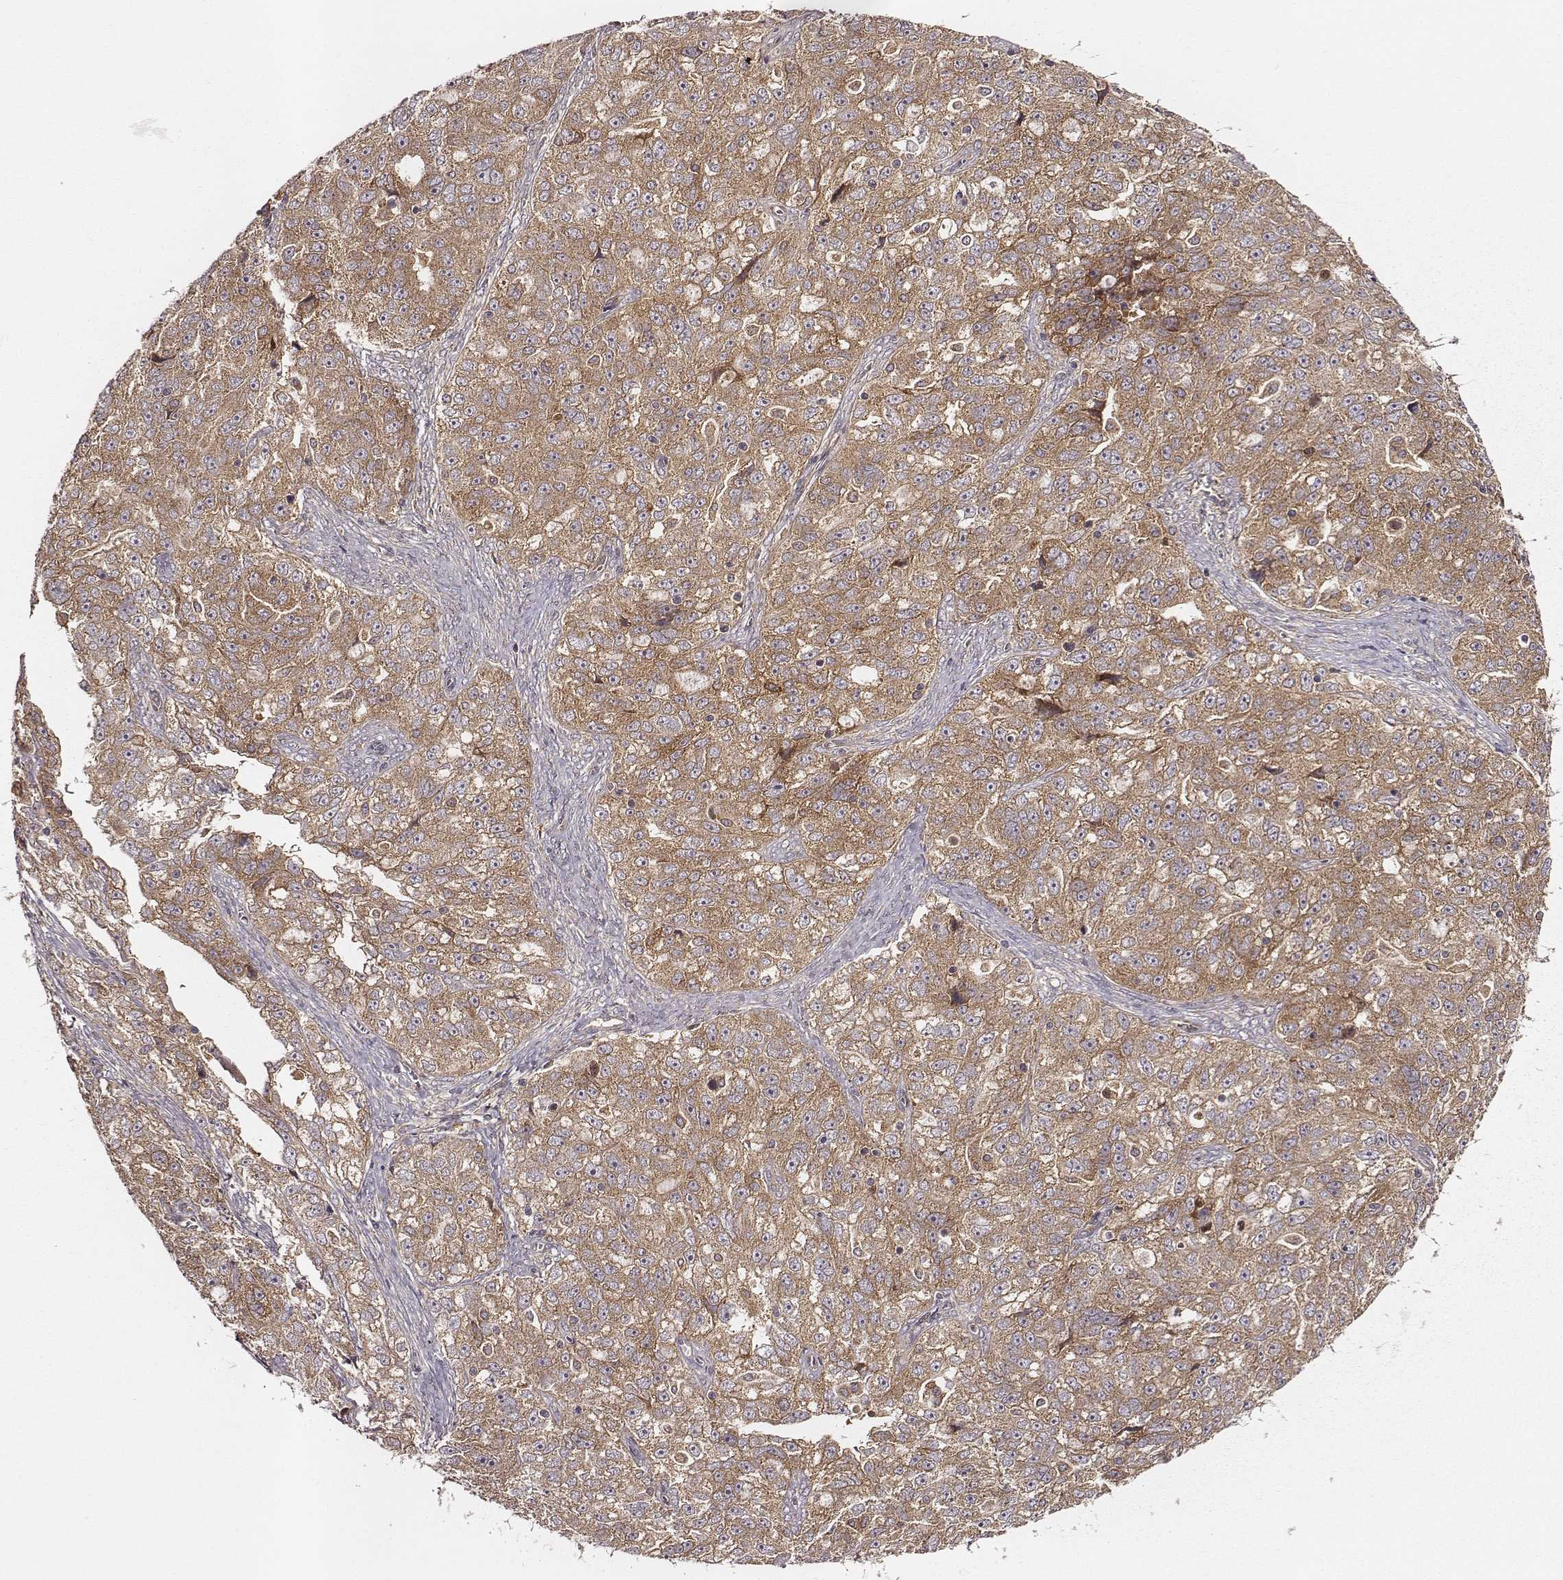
{"staining": {"intensity": "moderate", "quantity": ">75%", "location": "cytoplasmic/membranous"}, "tissue": "ovarian cancer", "cell_type": "Tumor cells", "image_type": "cancer", "snomed": [{"axis": "morphology", "description": "Cystadenocarcinoma, serous, NOS"}, {"axis": "topography", "description": "Ovary"}], "caption": "Human ovarian cancer stained with a protein marker shows moderate staining in tumor cells.", "gene": "VPS26A", "patient": {"sex": "female", "age": 51}}